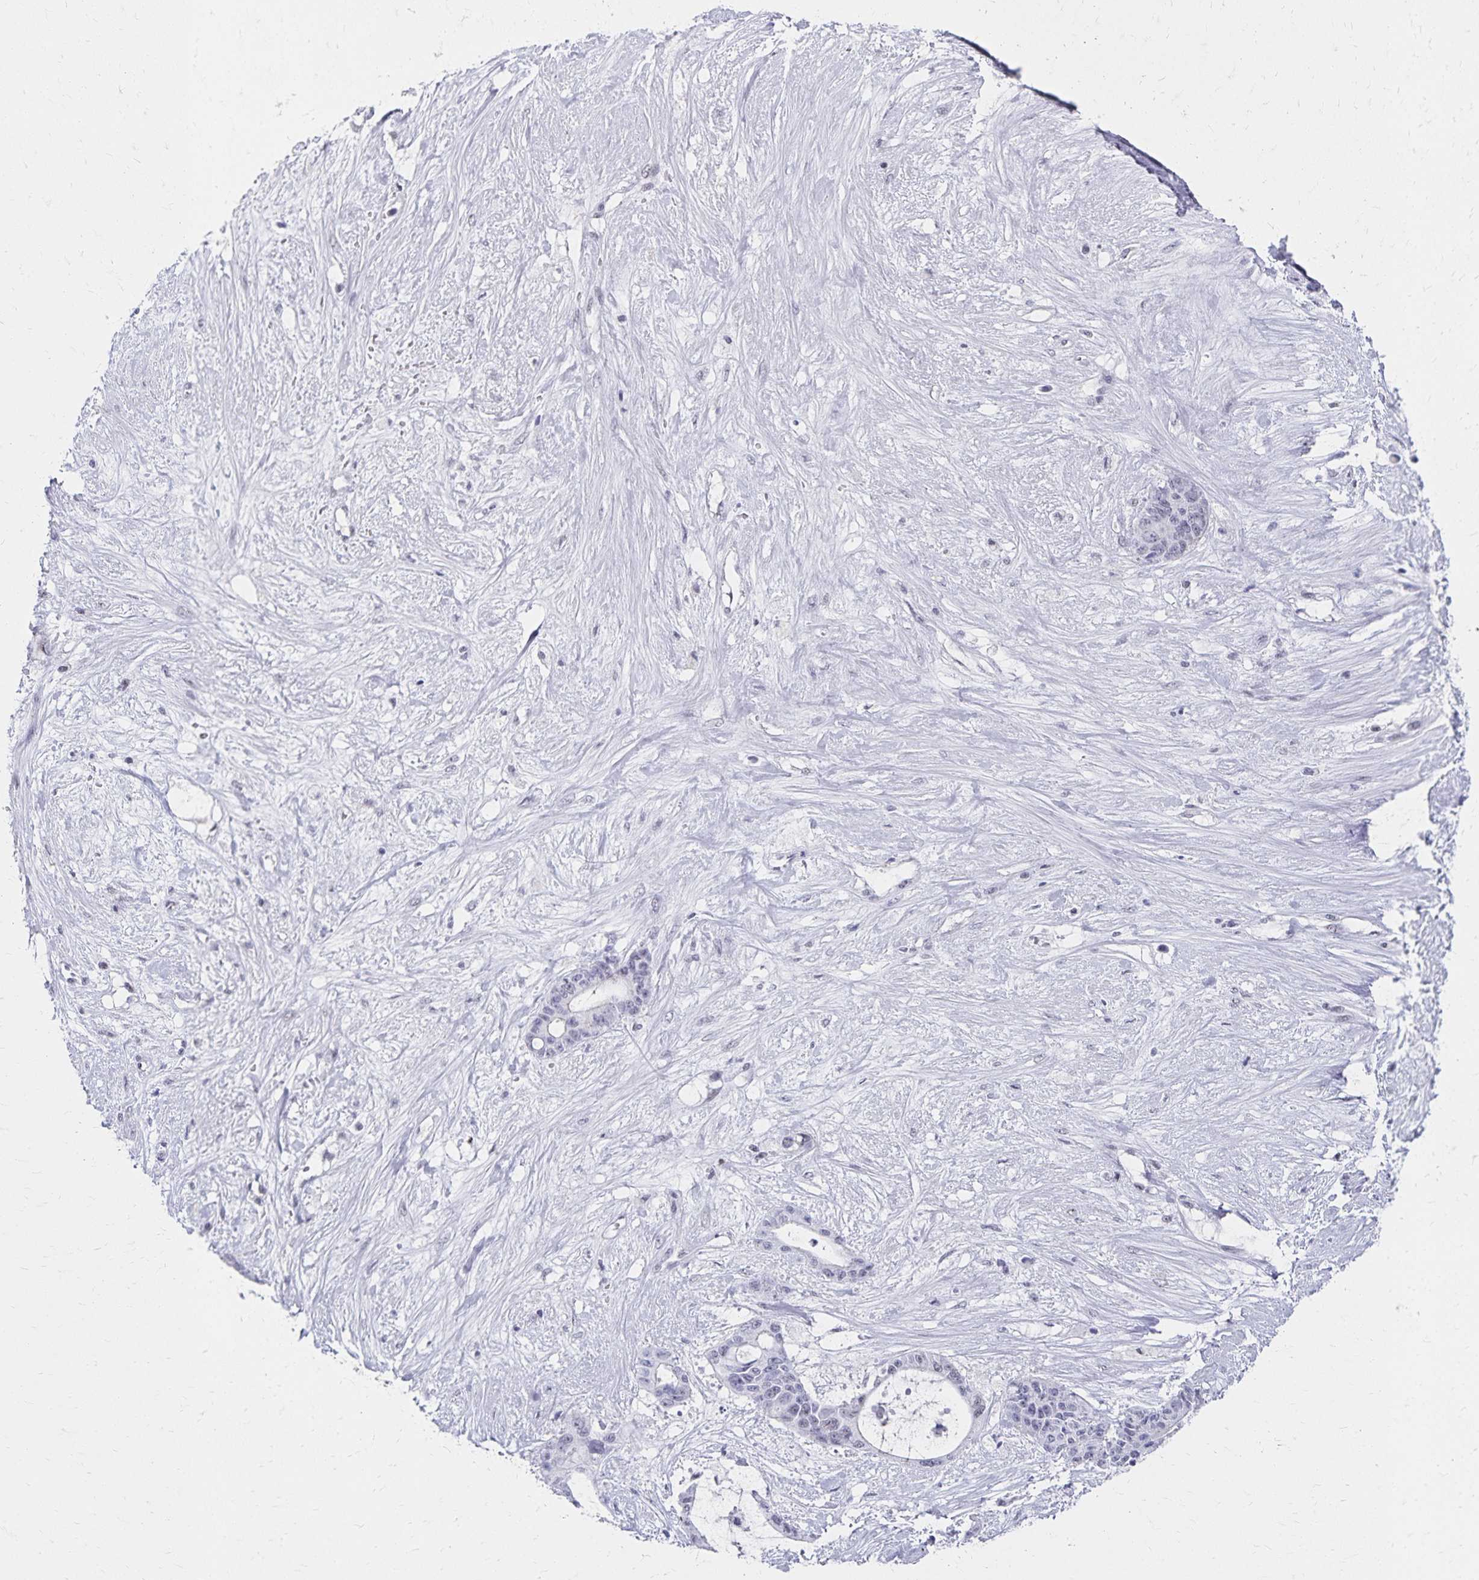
{"staining": {"intensity": "negative", "quantity": "none", "location": "none"}, "tissue": "liver cancer", "cell_type": "Tumor cells", "image_type": "cancer", "snomed": [{"axis": "morphology", "description": "Normal tissue, NOS"}, {"axis": "morphology", "description": "Cholangiocarcinoma"}, {"axis": "topography", "description": "Liver"}, {"axis": "topography", "description": "Peripheral nerve tissue"}], "caption": "Tumor cells are negative for protein expression in human liver cancer (cholangiocarcinoma). The staining is performed using DAB (3,3'-diaminobenzidine) brown chromogen with nuclei counter-stained in using hematoxylin.", "gene": "C20orf85", "patient": {"sex": "female", "age": 73}}